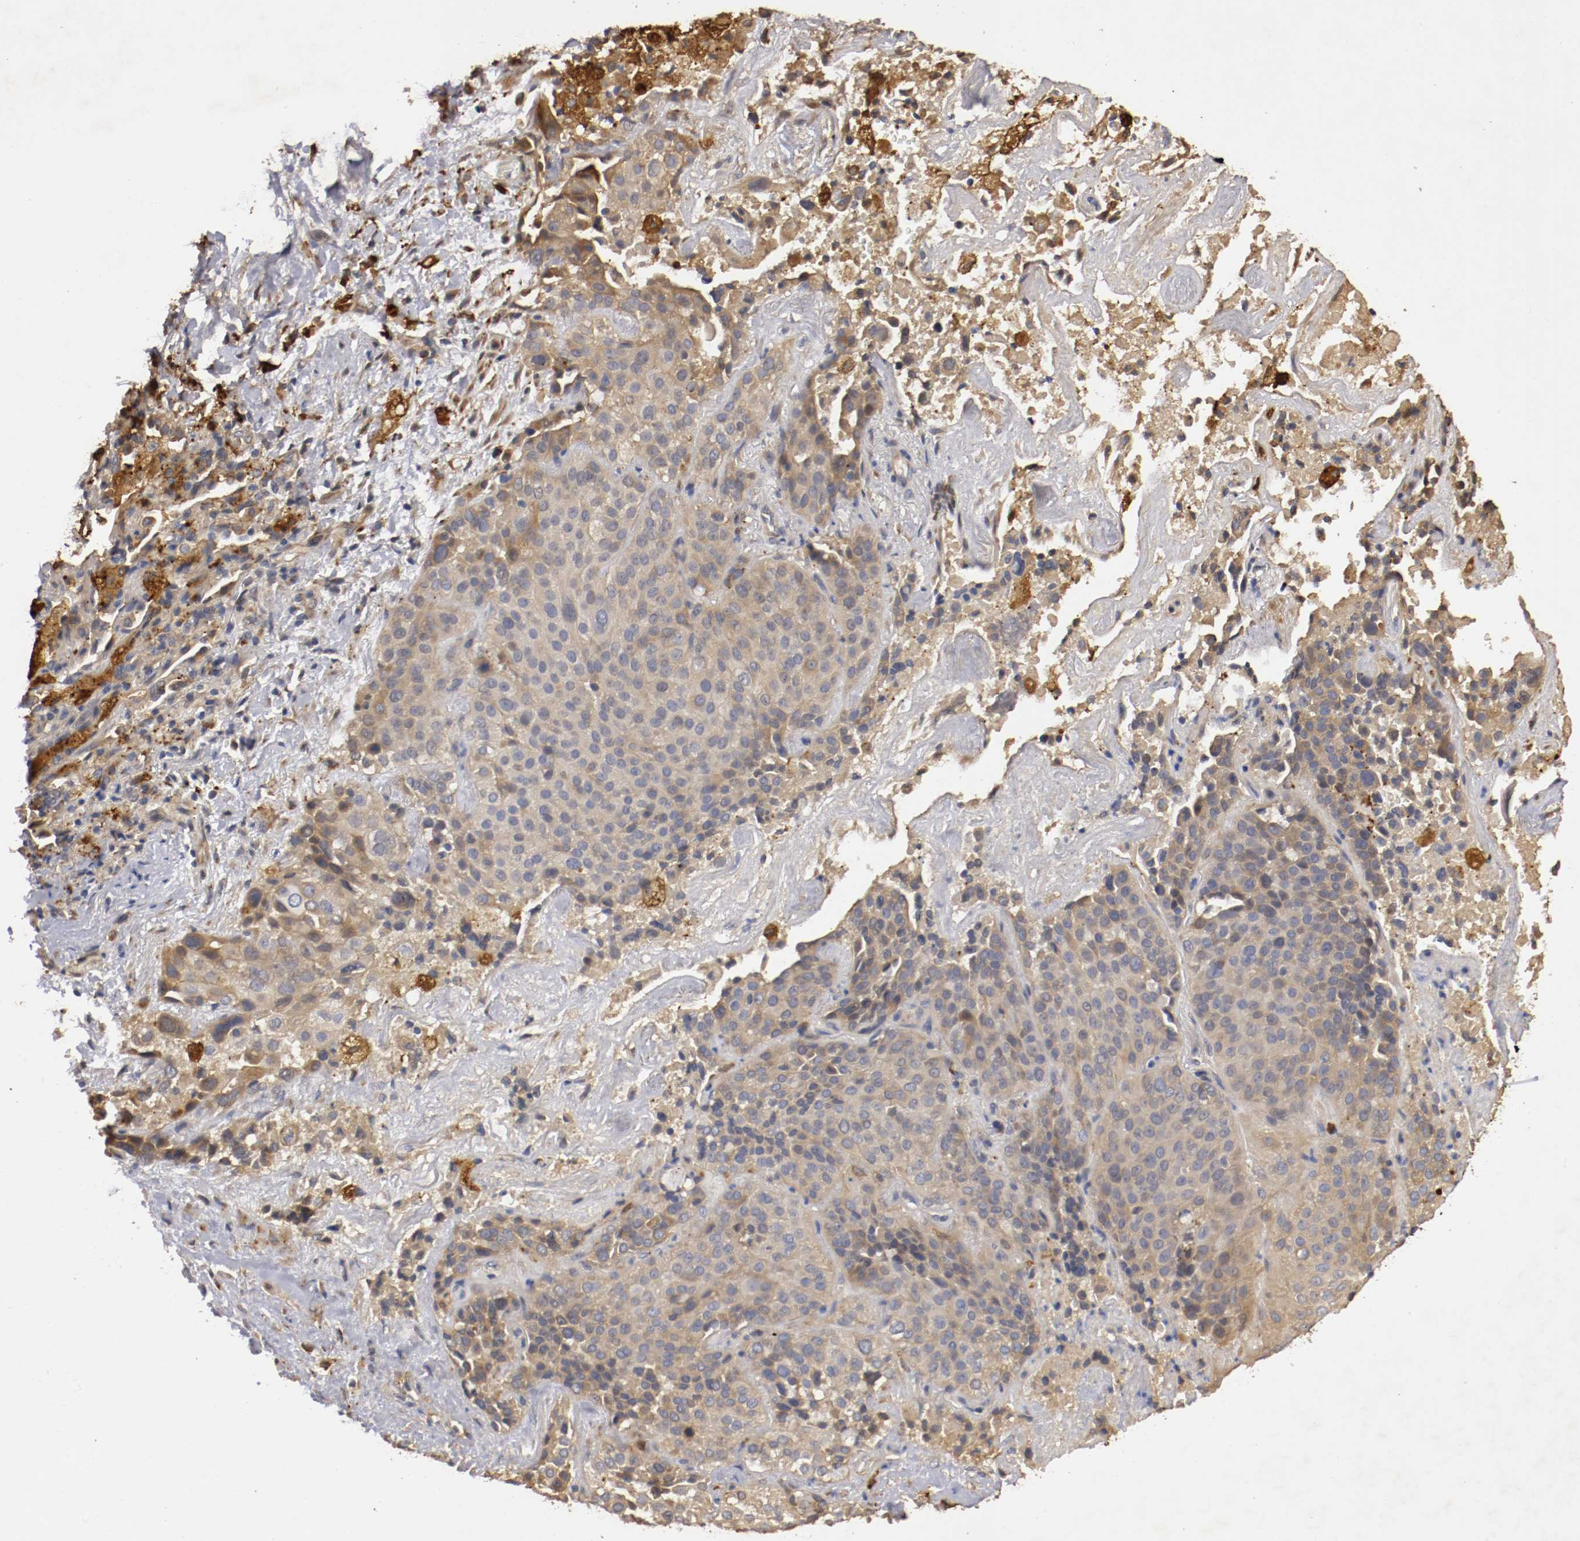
{"staining": {"intensity": "weak", "quantity": ">75%", "location": "cytoplasmic/membranous"}, "tissue": "lung cancer", "cell_type": "Tumor cells", "image_type": "cancer", "snomed": [{"axis": "morphology", "description": "Squamous cell carcinoma, NOS"}, {"axis": "topography", "description": "Lung"}], "caption": "Immunohistochemistry (IHC) image of lung squamous cell carcinoma stained for a protein (brown), which displays low levels of weak cytoplasmic/membranous staining in about >75% of tumor cells.", "gene": "VEZT", "patient": {"sex": "male", "age": 54}}